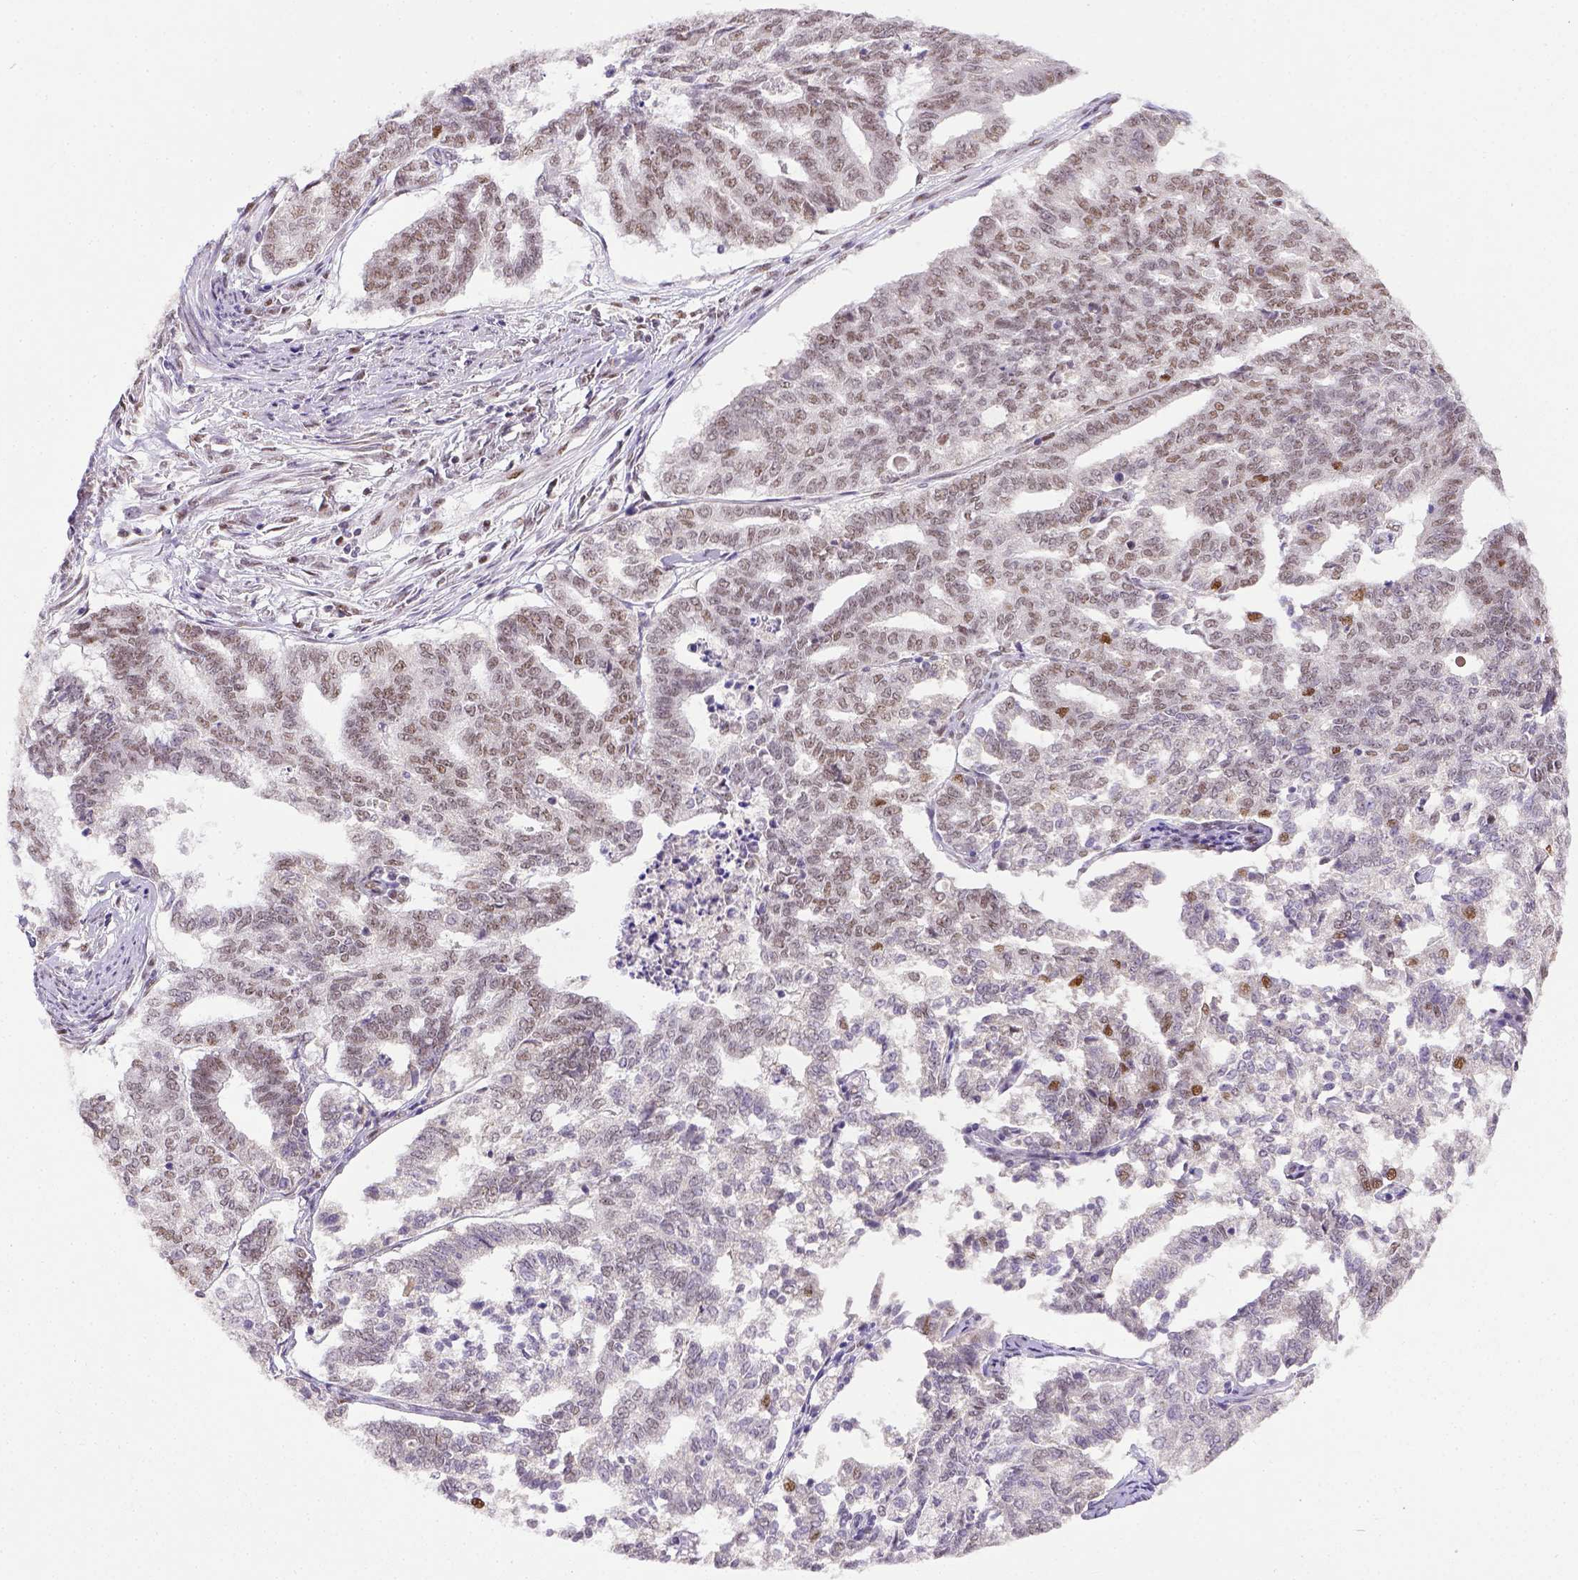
{"staining": {"intensity": "weak", "quantity": "25%-75%", "location": "nuclear"}, "tissue": "endometrial cancer", "cell_type": "Tumor cells", "image_type": "cancer", "snomed": [{"axis": "morphology", "description": "Adenocarcinoma, NOS"}, {"axis": "topography", "description": "Endometrium"}], "caption": "DAB (3,3'-diaminobenzidine) immunohistochemical staining of endometrial cancer shows weak nuclear protein staining in about 25%-75% of tumor cells.", "gene": "ERCC1", "patient": {"sex": "female", "age": 79}}